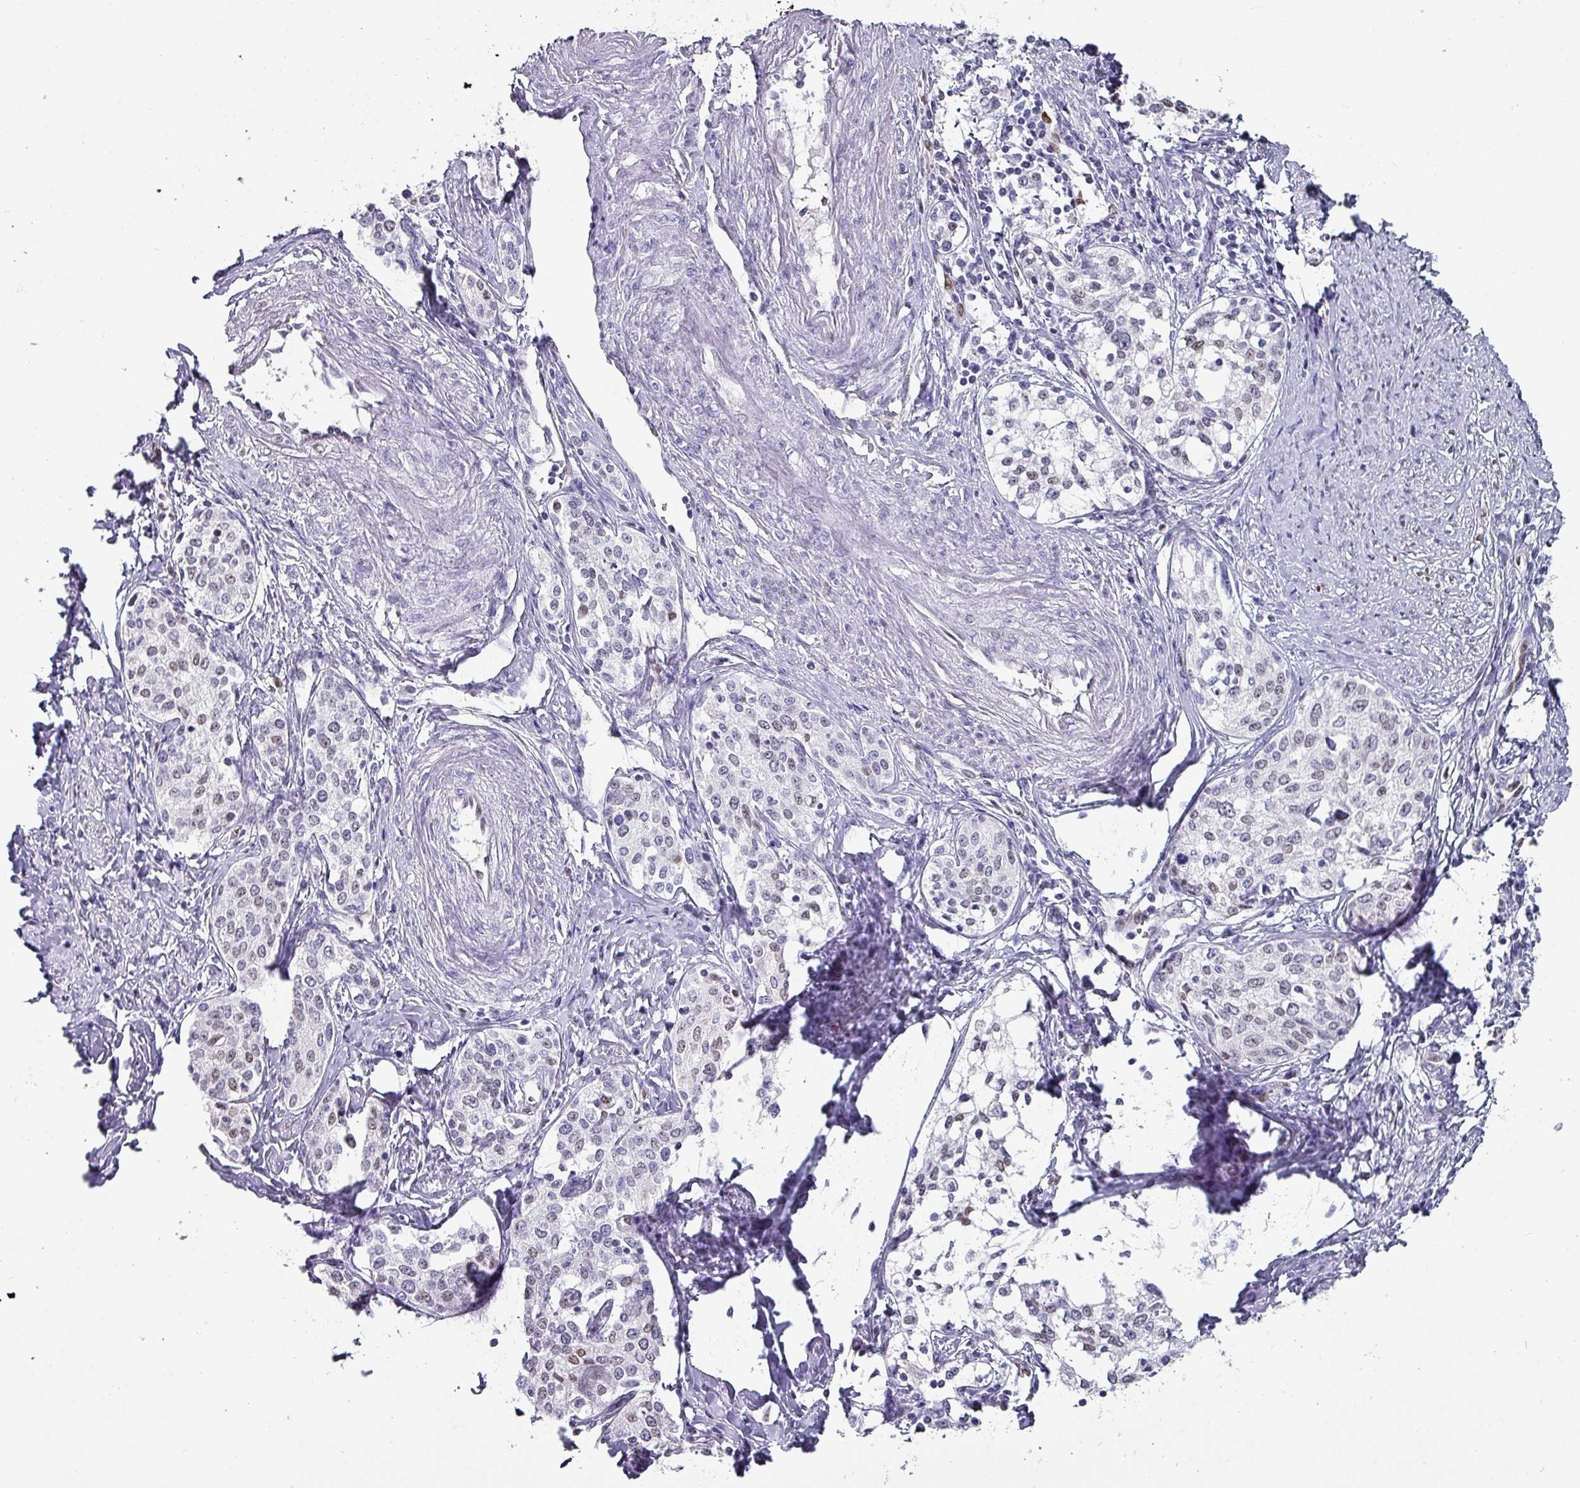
{"staining": {"intensity": "weak", "quantity": "25%-75%", "location": "nuclear"}, "tissue": "cervical cancer", "cell_type": "Tumor cells", "image_type": "cancer", "snomed": [{"axis": "morphology", "description": "Squamous cell carcinoma, NOS"}, {"axis": "morphology", "description": "Adenocarcinoma, NOS"}, {"axis": "topography", "description": "Cervix"}], "caption": "Approximately 25%-75% of tumor cells in human cervical cancer (squamous cell carcinoma) reveal weak nuclear protein positivity as visualized by brown immunohistochemical staining.", "gene": "ZNF816-ZNF321P", "patient": {"sex": "female", "age": 52}}